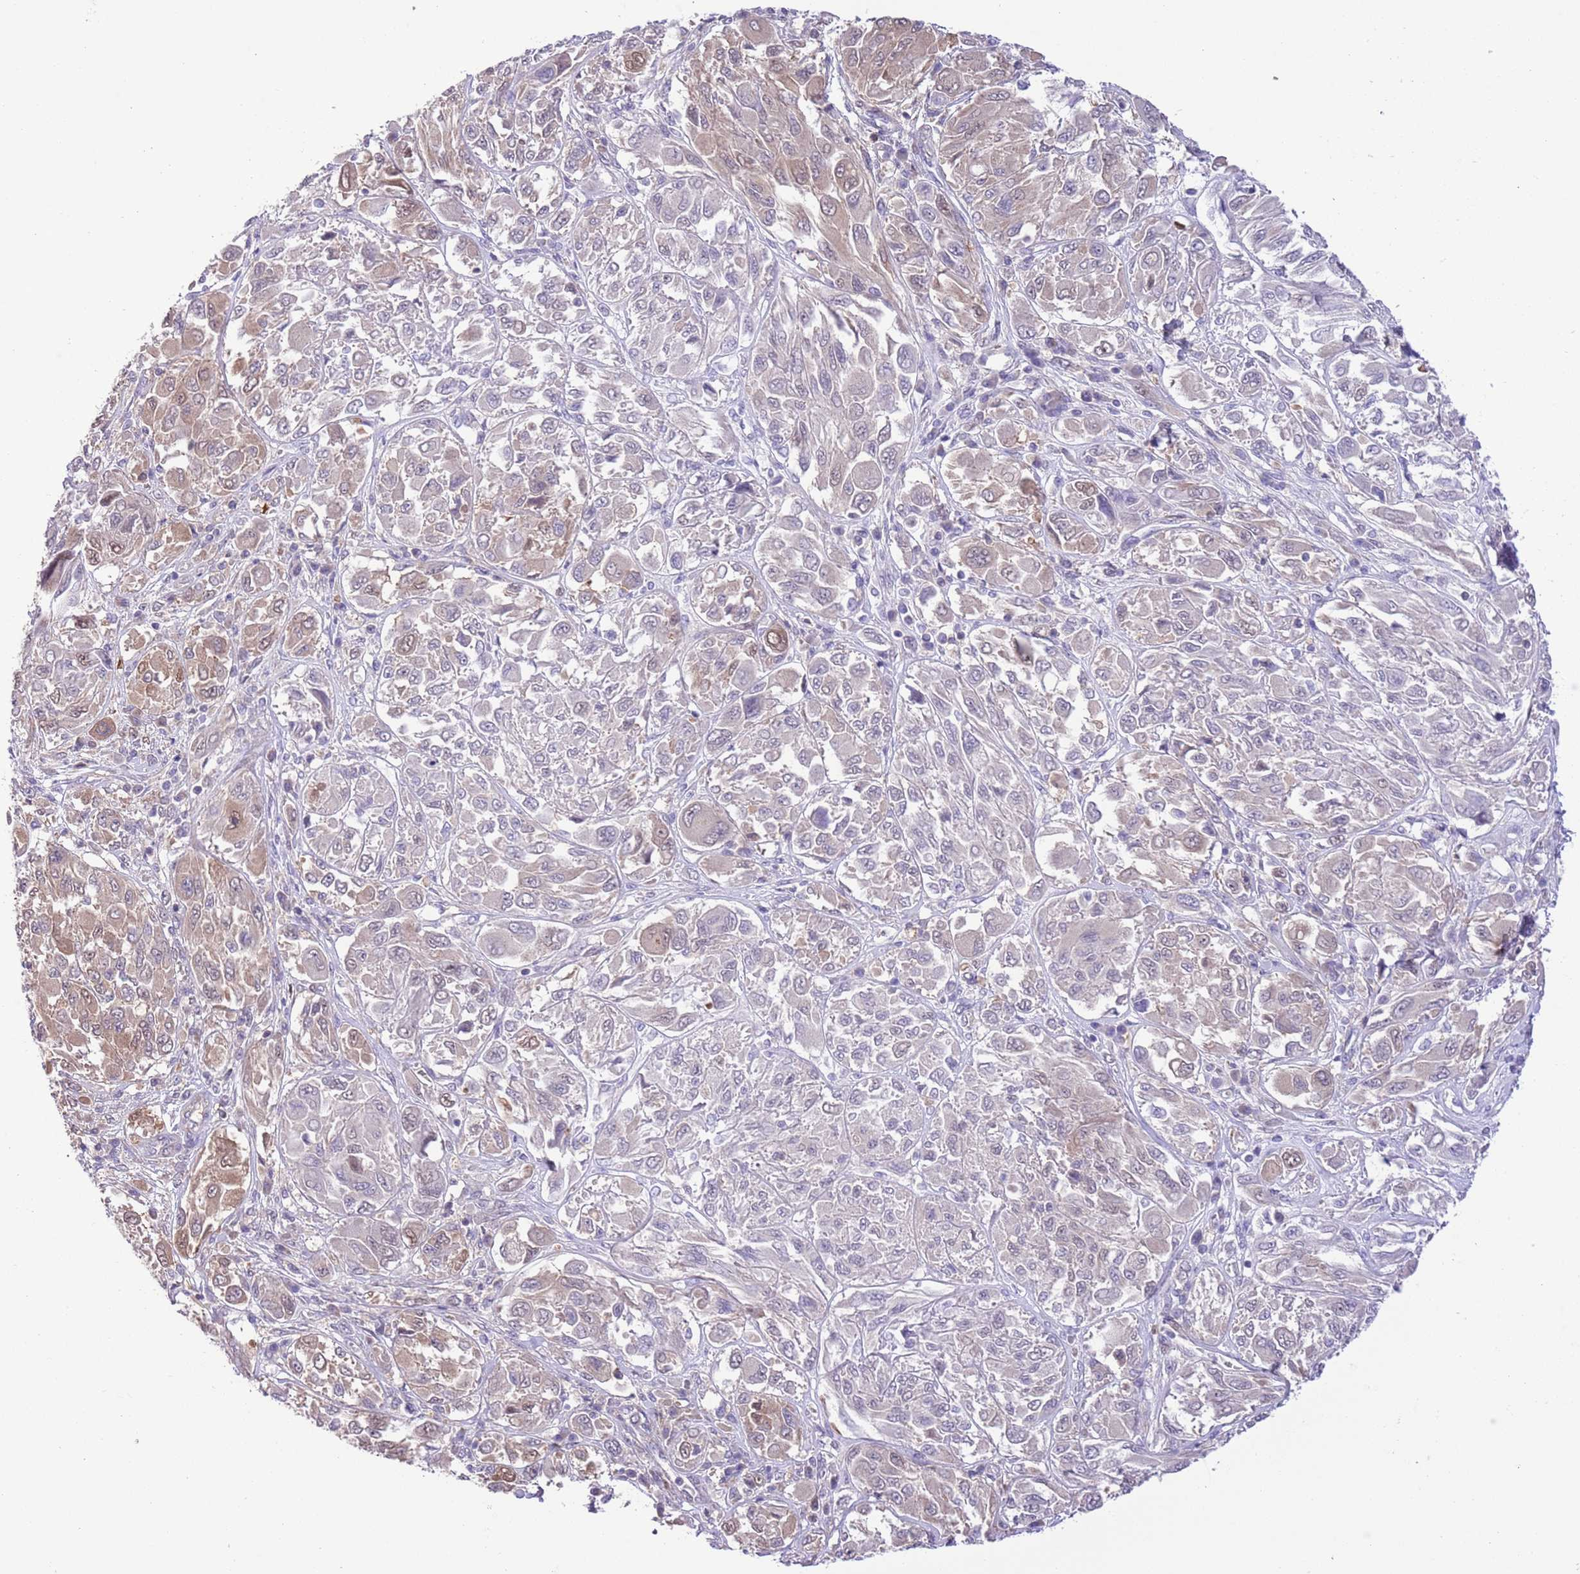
{"staining": {"intensity": "weak", "quantity": "<25%", "location": "cytoplasmic/membranous"}, "tissue": "melanoma", "cell_type": "Tumor cells", "image_type": "cancer", "snomed": [{"axis": "morphology", "description": "Malignant melanoma, NOS"}, {"axis": "topography", "description": "Skin"}], "caption": "High magnification brightfield microscopy of melanoma stained with DAB (brown) and counterstained with hematoxylin (blue): tumor cells show no significant staining. Brightfield microscopy of immunohistochemistry stained with DAB (3,3'-diaminobenzidine) (brown) and hematoxylin (blue), captured at high magnification.", "gene": "PRR32", "patient": {"sex": "female", "age": 91}}